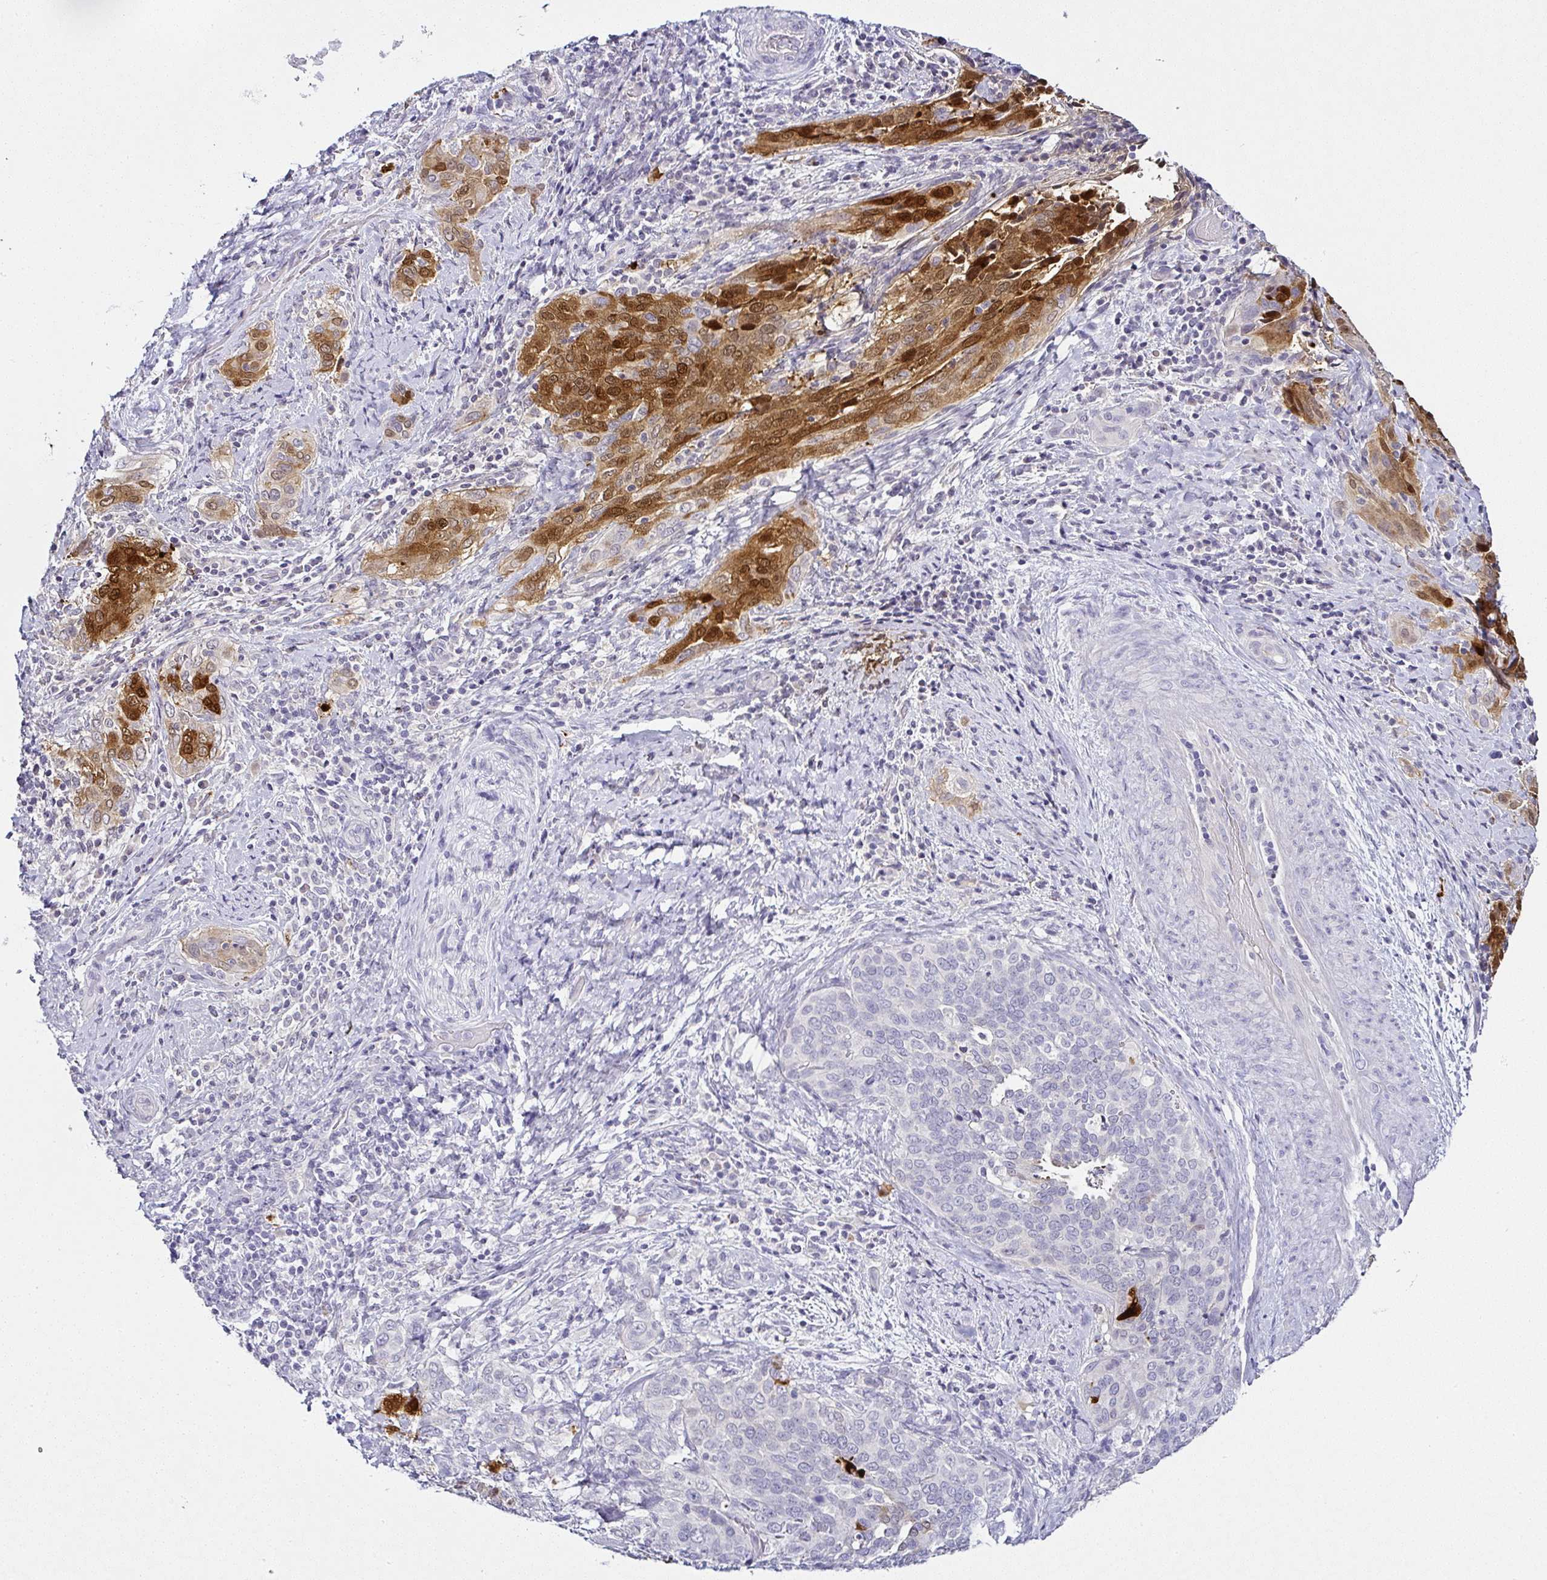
{"staining": {"intensity": "strong", "quantity": "25%-75%", "location": "cytoplasmic/membranous,nuclear"}, "tissue": "cervical cancer", "cell_type": "Tumor cells", "image_type": "cancer", "snomed": [{"axis": "morphology", "description": "Squamous cell carcinoma, NOS"}, {"axis": "topography", "description": "Cervix"}], "caption": "DAB (3,3'-diaminobenzidine) immunohistochemical staining of cervical cancer exhibits strong cytoplasmic/membranous and nuclear protein expression in about 25%-75% of tumor cells. Nuclei are stained in blue.", "gene": "SERPINB3", "patient": {"sex": "female", "age": 38}}